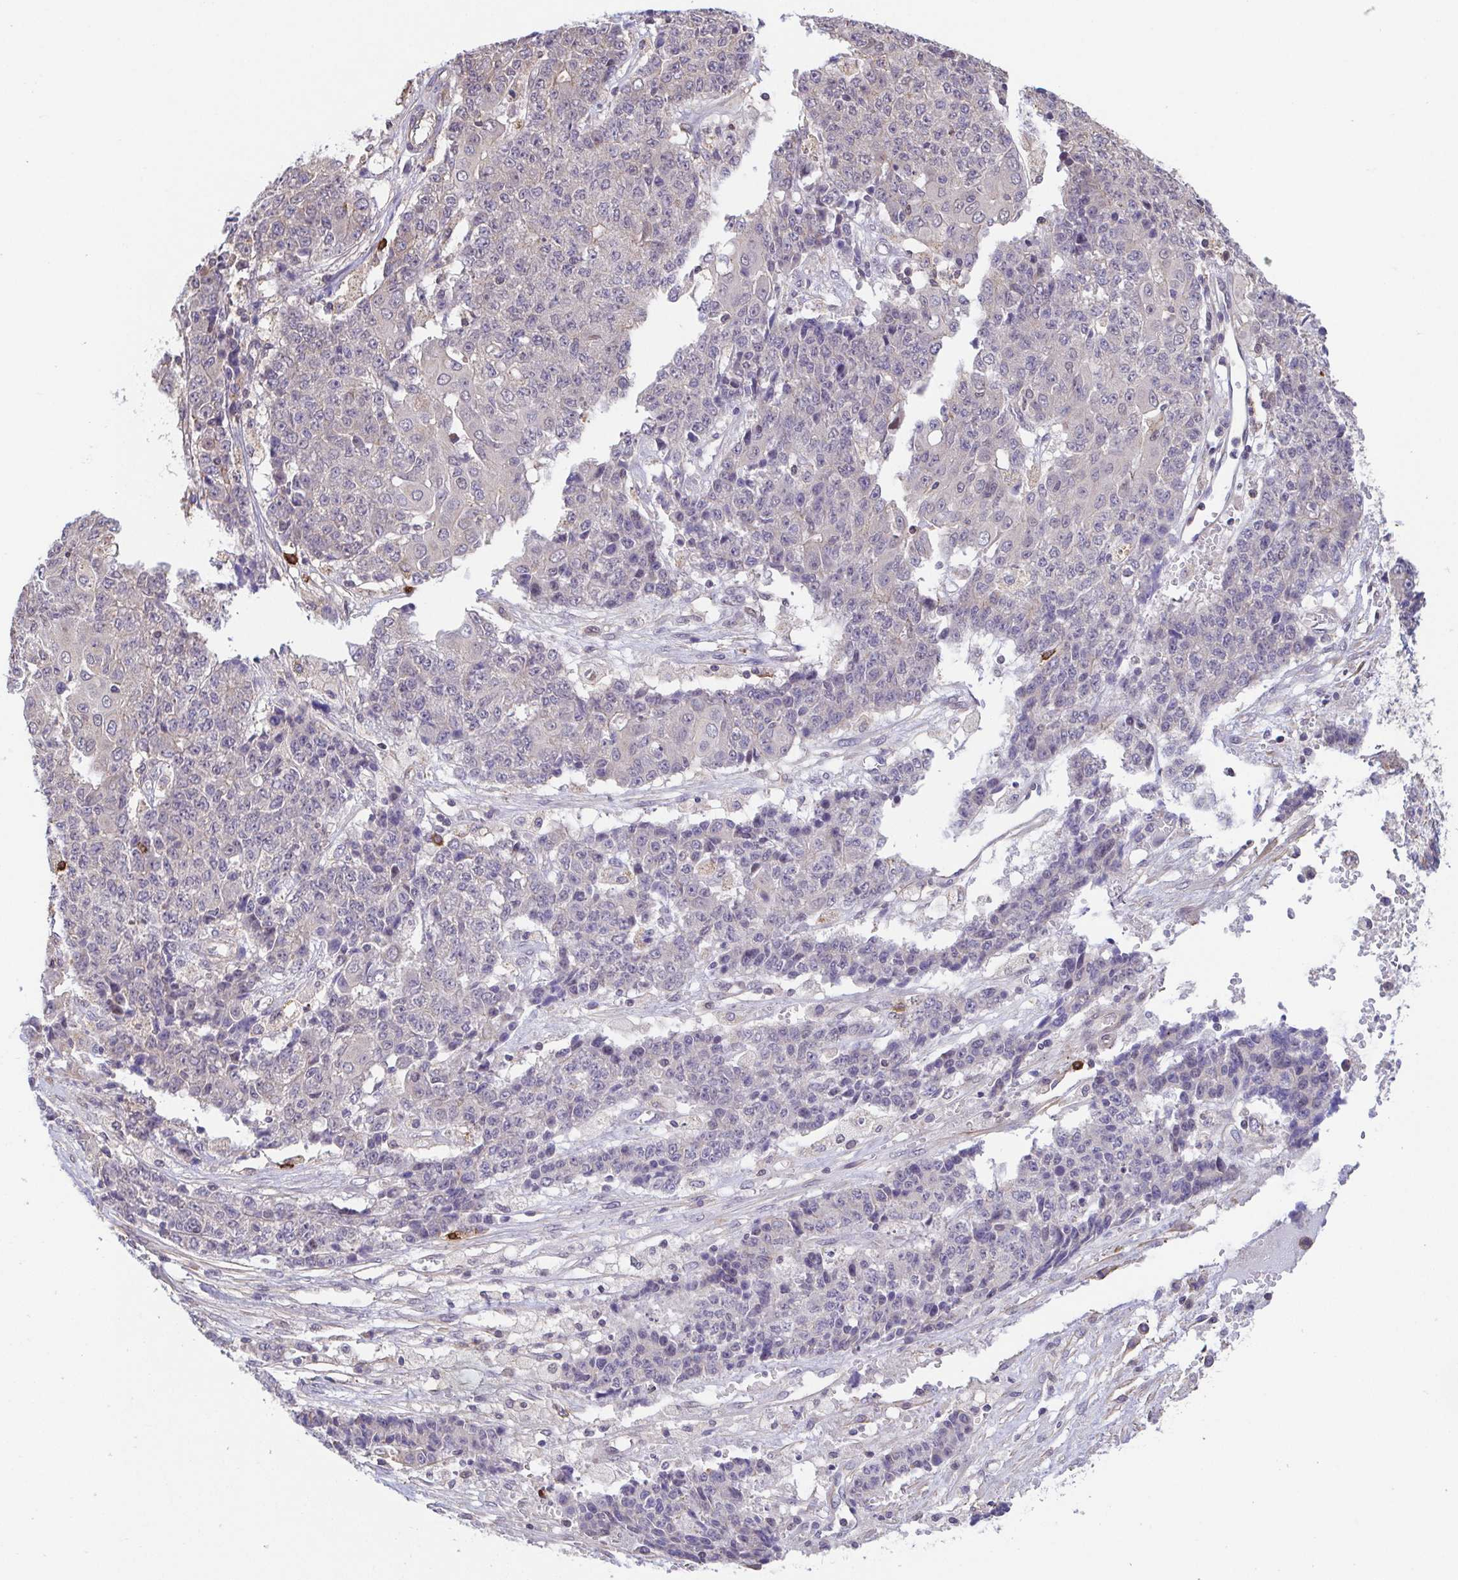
{"staining": {"intensity": "negative", "quantity": "none", "location": "none"}, "tissue": "ovarian cancer", "cell_type": "Tumor cells", "image_type": "cancer", "snomed": [{"axis": "morphology", "description": "Carcinoma, endometroid"}, {"axis": "topography", "description": "Ovary"}], "caption": "This is an IHC micrograph of human ovarian cancer (endometroid carcinoma). There is no staining in tumor cells.", "gene": "PREPL", "patient": {"sex": "female", "age": 42}}